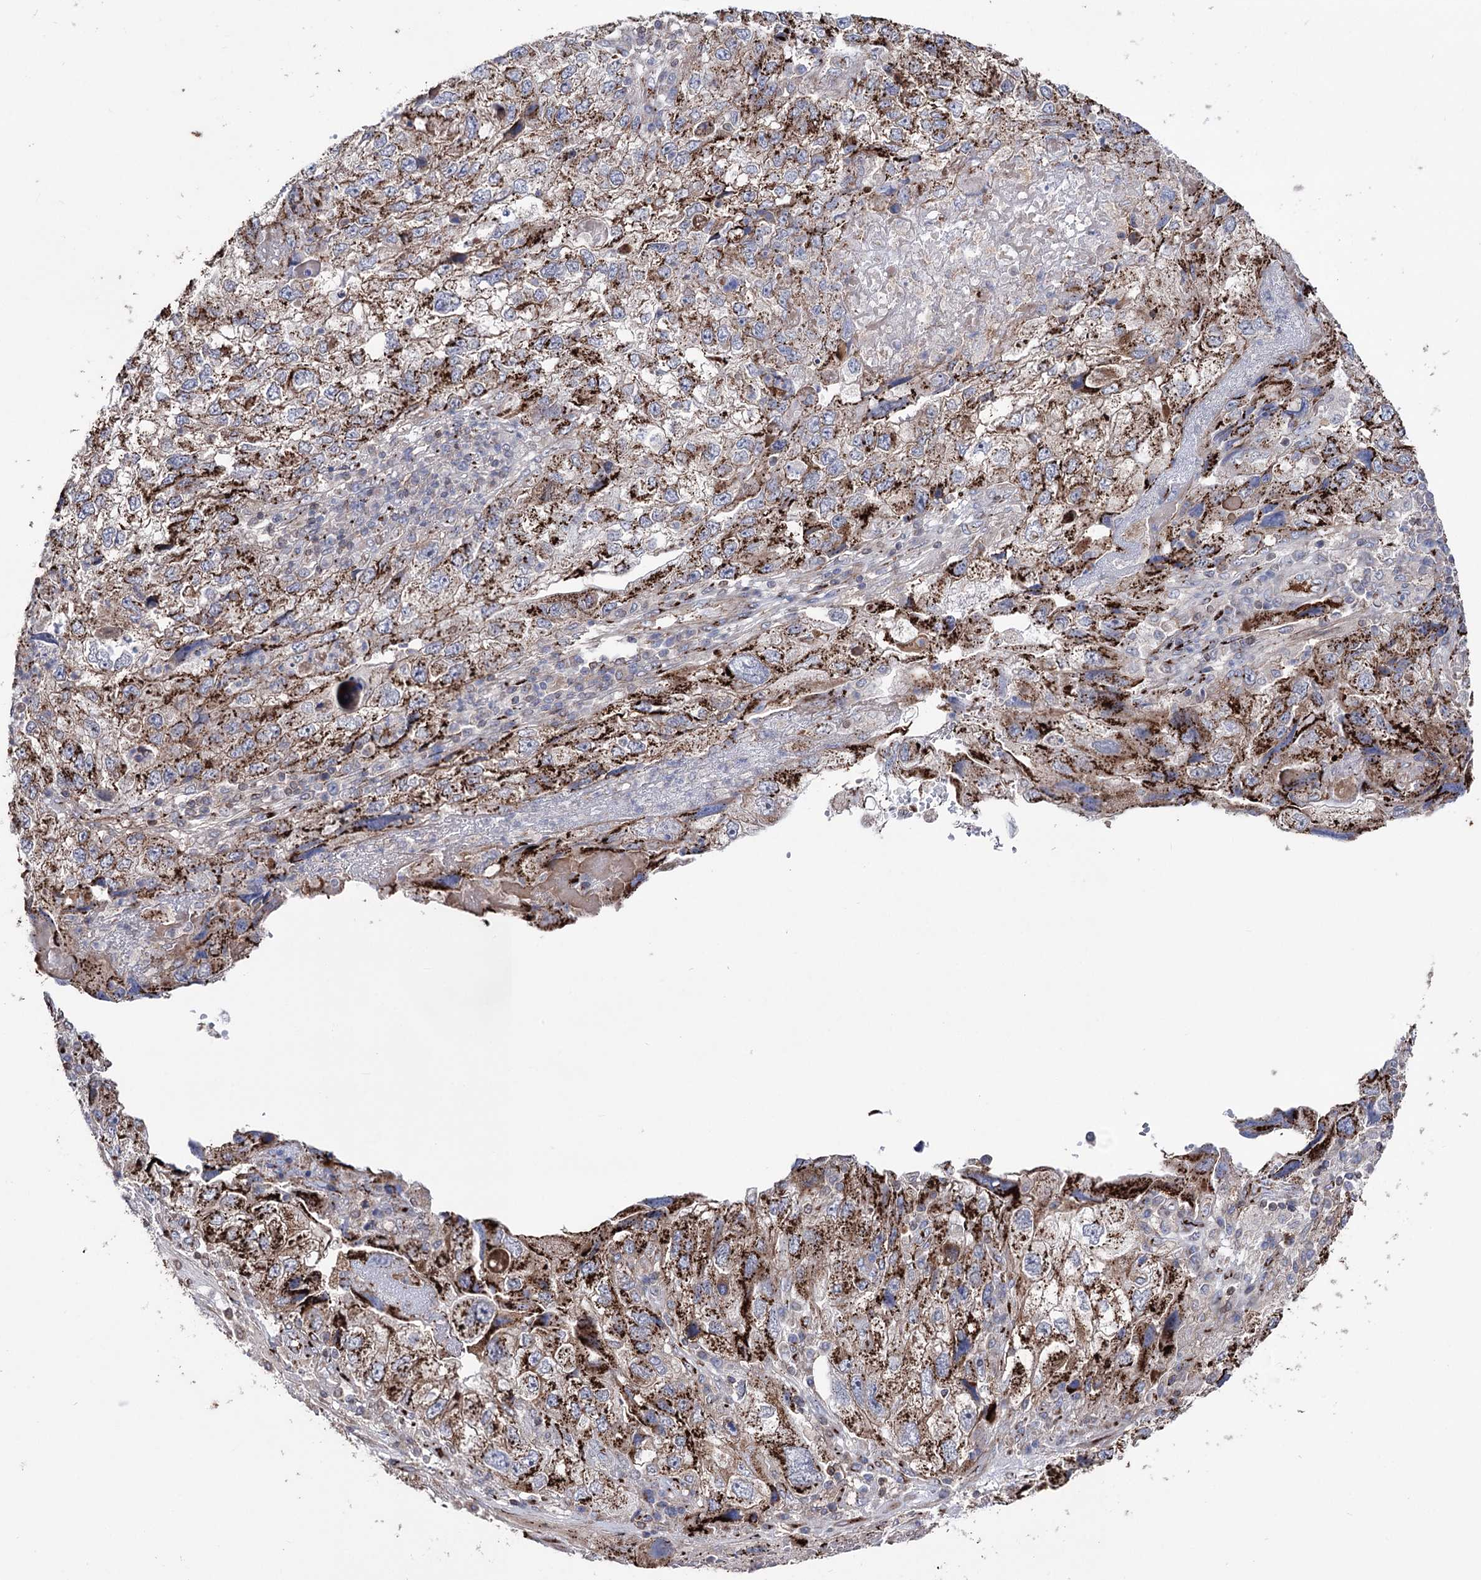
{"staining": {"intensity": "strong", "quantity": "25%-75%", "location": "cytoplasmic/membranous"}, "tissue": "endometrial cancer", "cell_type": "Tumor cells", "image_type": "cancer", "snomed": [{"axis": "morphology", "description": "Adenocarcinoma, NOS"}, {"axis": "topography", "description": "Endometrium"}], "caption": "Human endometrial cancer stained with a protein marker displays strong staining in tumor cells.", "gene": "ARHGAP20", "patient": {"sex": "female", "age": 49}}